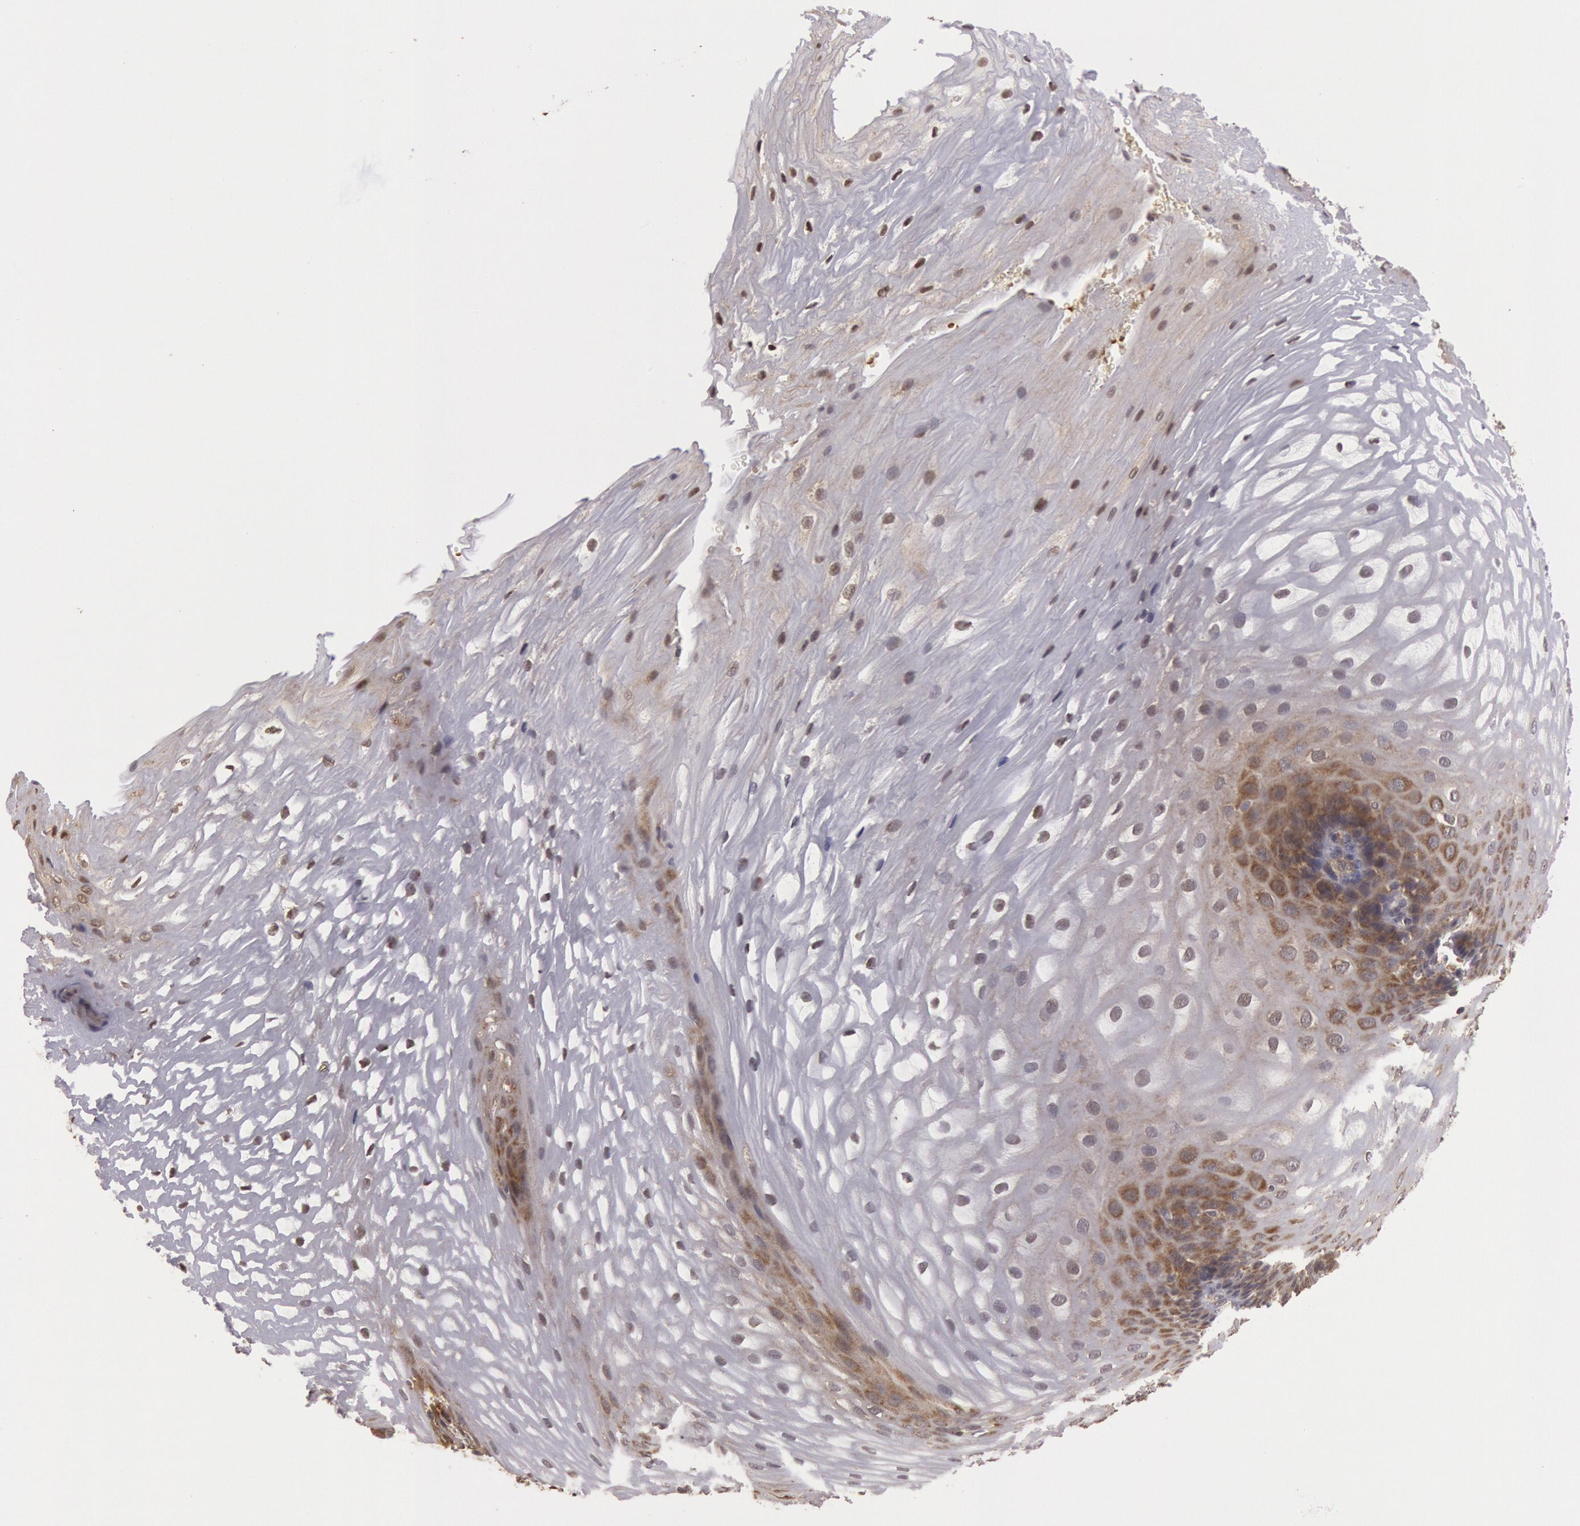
{"staining": {"intensity": "moderate", "quantity": "25%-75%", "location": "cytoplasmic/membranous"}, "tissue": "esophagus", "cell_type": "Squamous epithelial cells", "image_type": "normal", "snomed": [{"axis": "morphology", "description": "Normal tissue, NOS"}, {"axis": "morphology", "description": "Adenocarcinoma, NOS"}, {"axis": "topography", "description": "Esophagus"}, {"axis": "topography", "description": "Stomach"}], "caption": "IHC image of benign esophagus stained for a protein (brown), which exhibits medium levels of moderate cytoplasmic/membranous staining in about 25%-75% of squamous epithelial cells.", "gene": "USP14", "patient": {"sex": "male", "age": 62}}